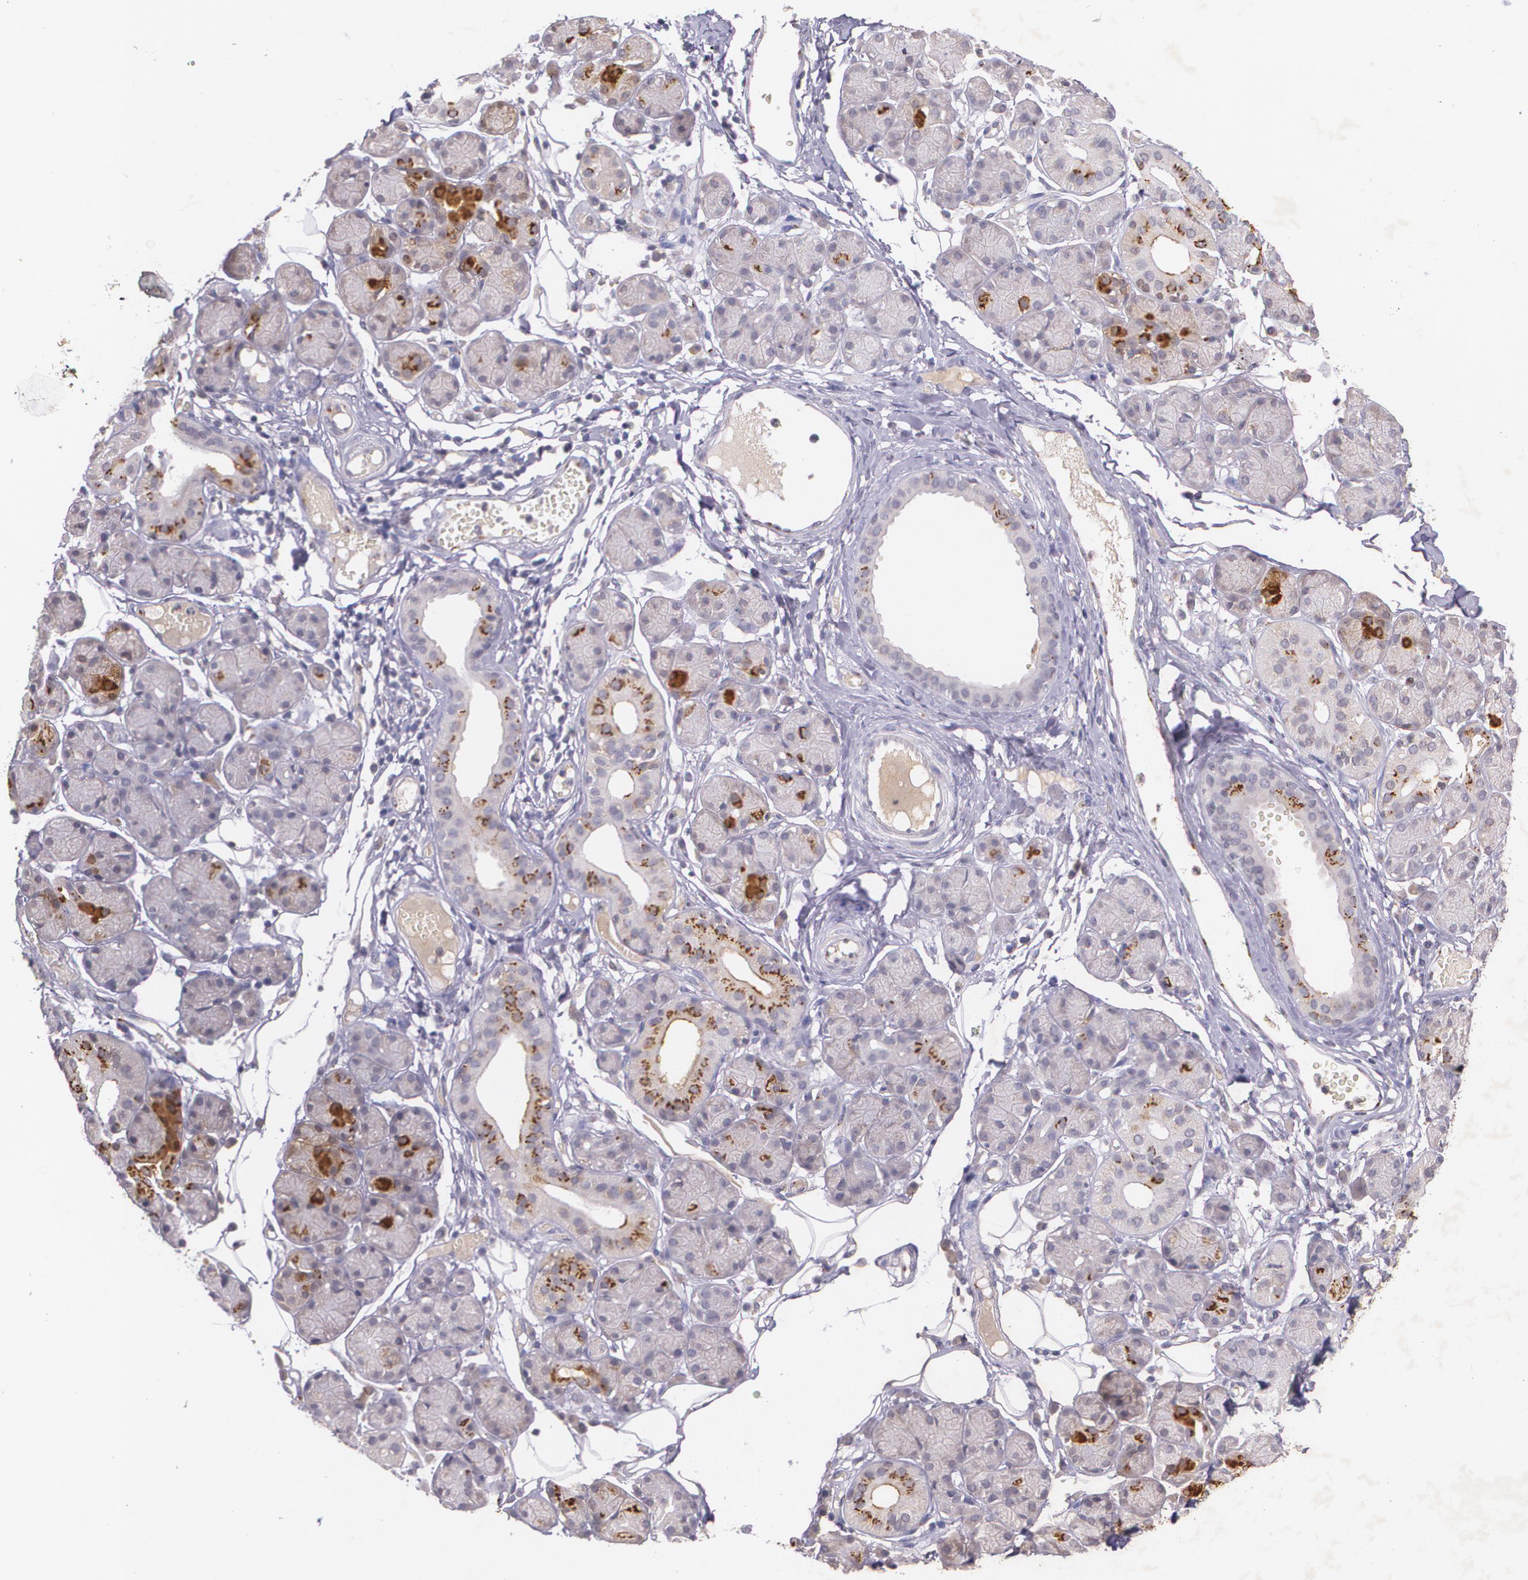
{"staining": {"intensity": "moderate", "quantity": "25%-75%", "location": "cytoplasmic/membranous"}, "tissue": "salivary gland", "cell_type": "Glandular cells", "image_type": "normal", "snomed": [{"axis": "morphology", "description": "Normal tissue, NOS"}, {"axis": "topography", "description": "Salivary gland"}], "caption": "The immunohistochemical stain highlights moderate cytoplasmic/membranous positivity in glandular cells of benign salivary gland. Immunohistochemistry (ihc) stains the protein of interest in brown and the nuclei are stained blue.", "gene": "TM4SF1", "patient": {"sex": "male", "age": 54}}